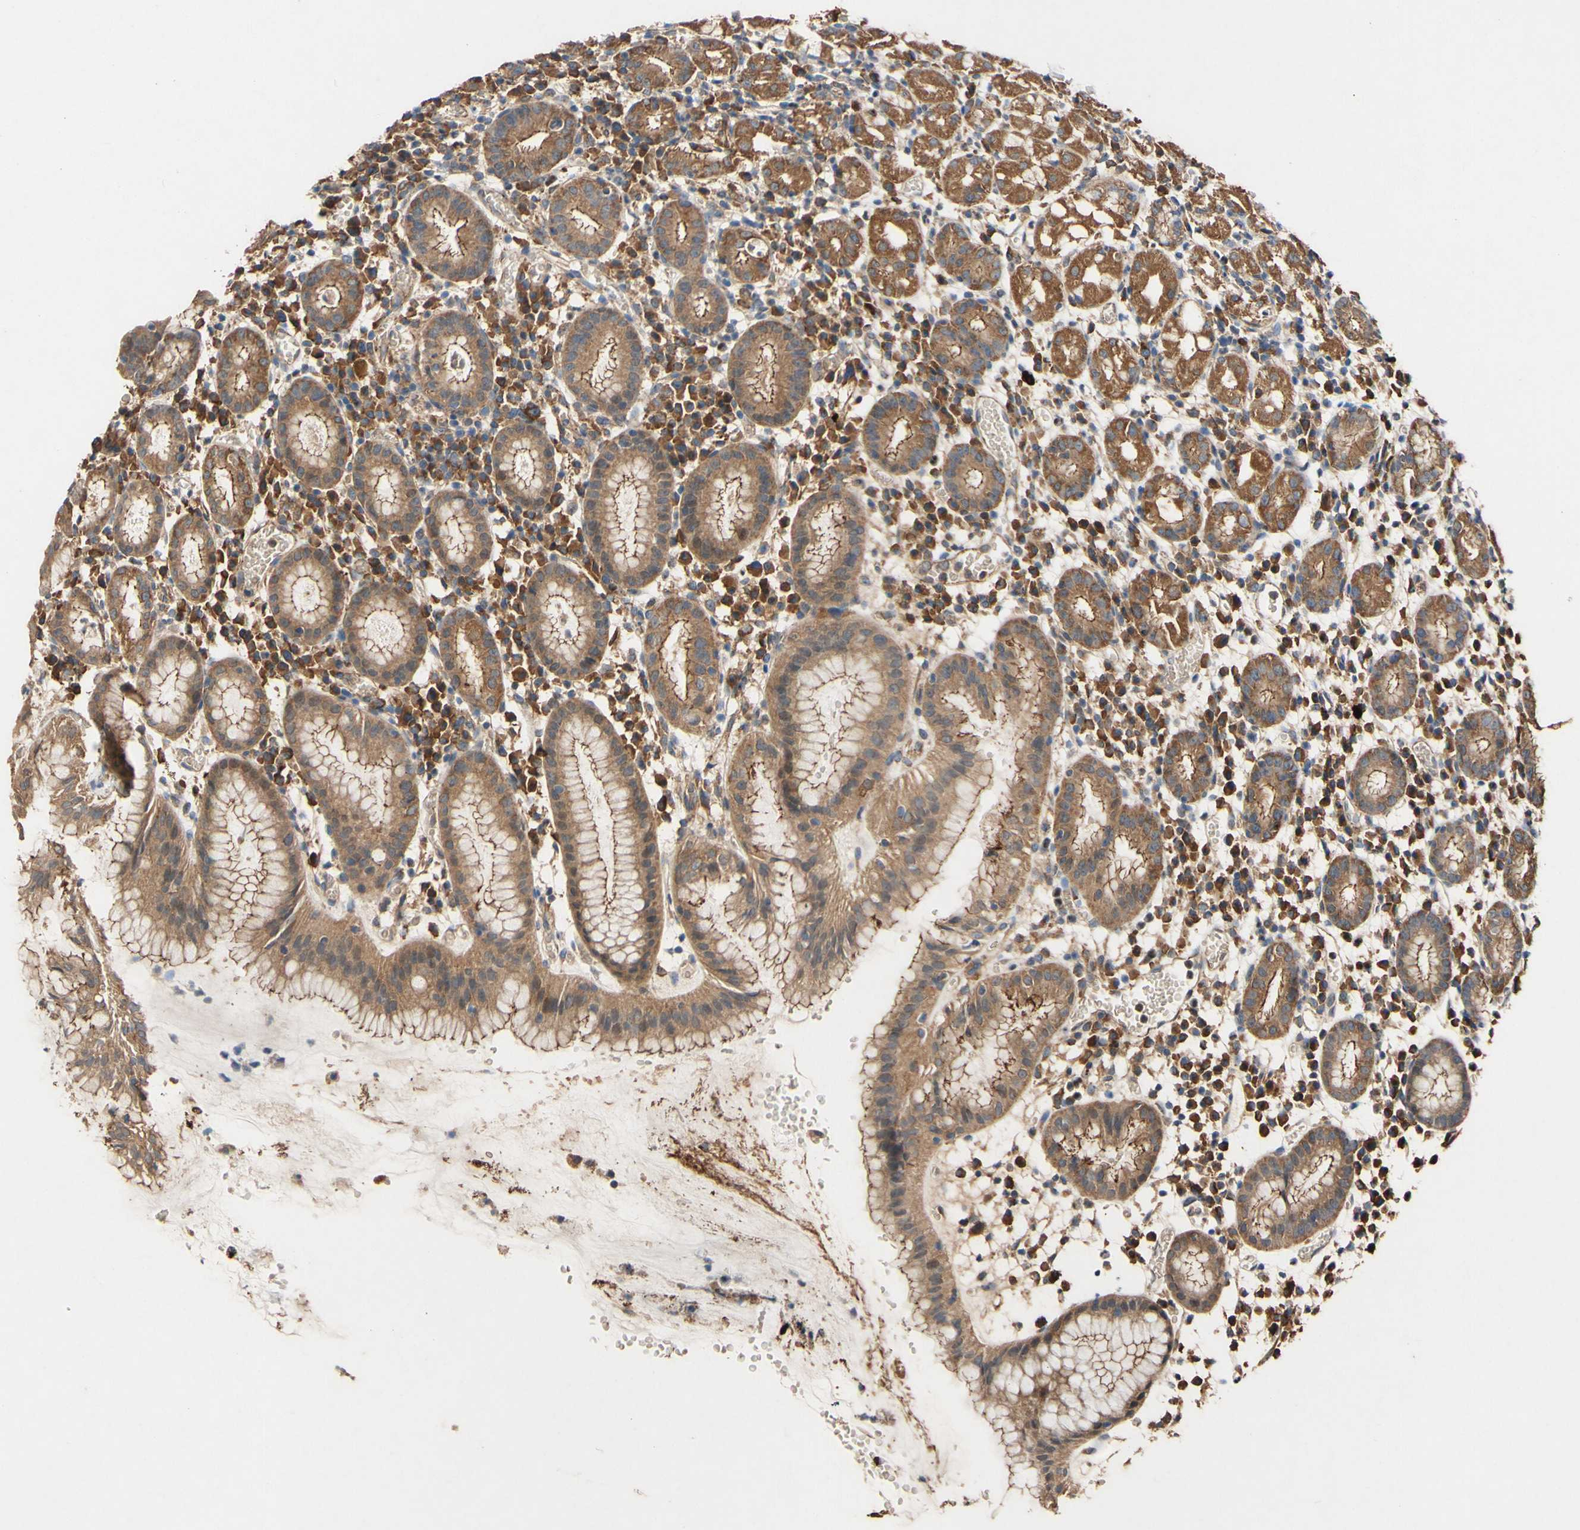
{"staining": {"intensity": "moderate", "quantity": ">75%", "location": "cytoplasmic/membranous"}, "tissue": "stomach", "cell_type": "Glandular cells", "image_type": "normal", "snomed": [{"axis": "morphology", "description": "Normal tissue, NOS"}, {"axis": "topography", "description": "Stomach"}, {"axis": "topography", "description": "Stomach, lower"}], "caption": "Immunohistochemistry (DAB) staining of benign human stomach demonstrates moderate cytoplasmic/membranous protein positivity in about >75% of glandular cells.", "gene": "PDGFB", "patient": {"sex": "female", "age": 75}}